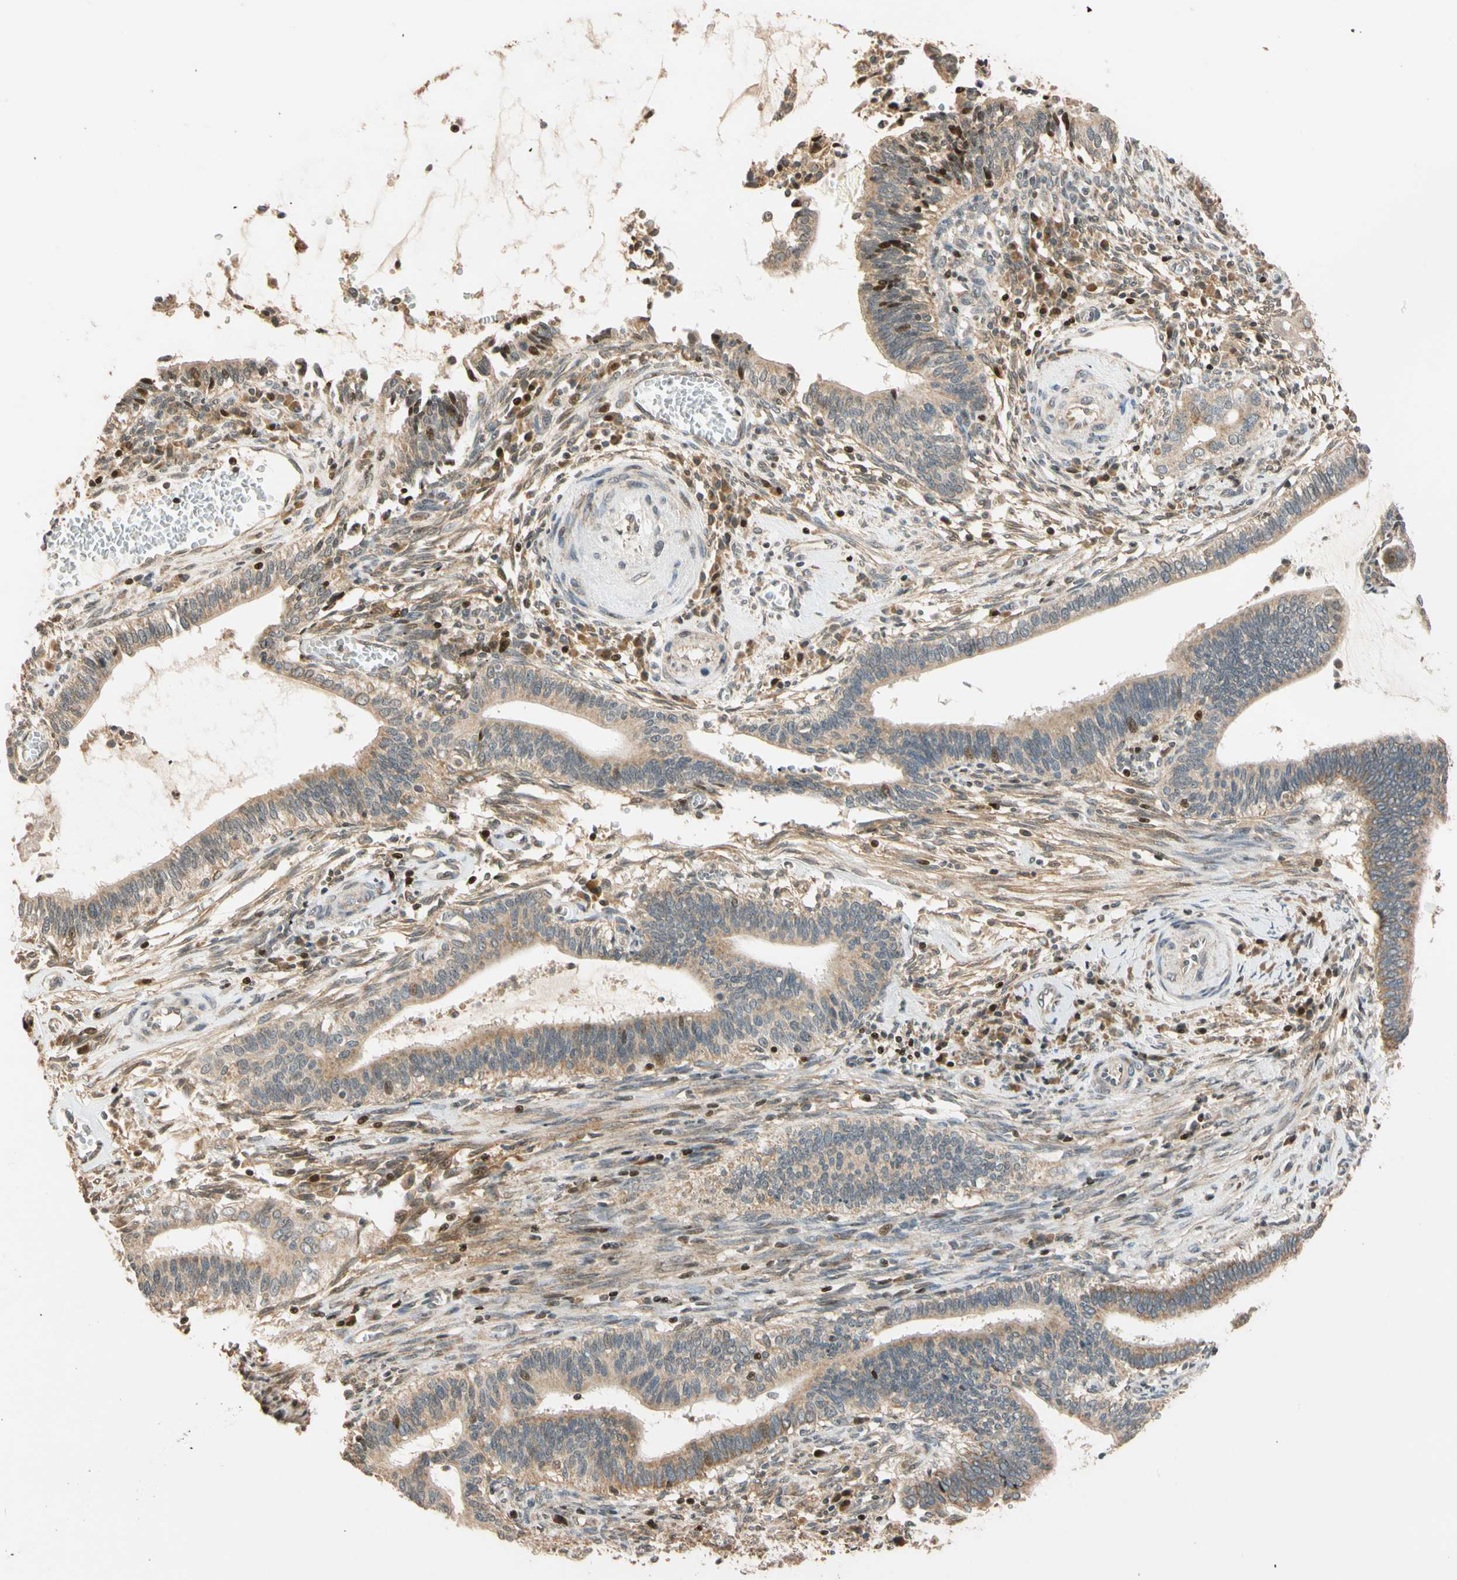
{"staining": {"intensity": "moderate", "quantity": ">75%", "location": "cytoplasmic/membranous"}, "tissue": "cervical cancer", "cell_type": "Tumor cells", "image_type": "cancer", "snomed": [{"axis": "morphology", "description": "Adenocarcinoma, NOS"}, {"axis": "topography", "description": "Cervix"}], "caption": "An image showing moderate cytoplasmic/membranous staining in about >75% of tumor cells in adenocarcinoma (cervical), as visualized by brown immunohistochemical staining.", "gene": "HECW1", "patient": {"sex": "female", "age": 44}}